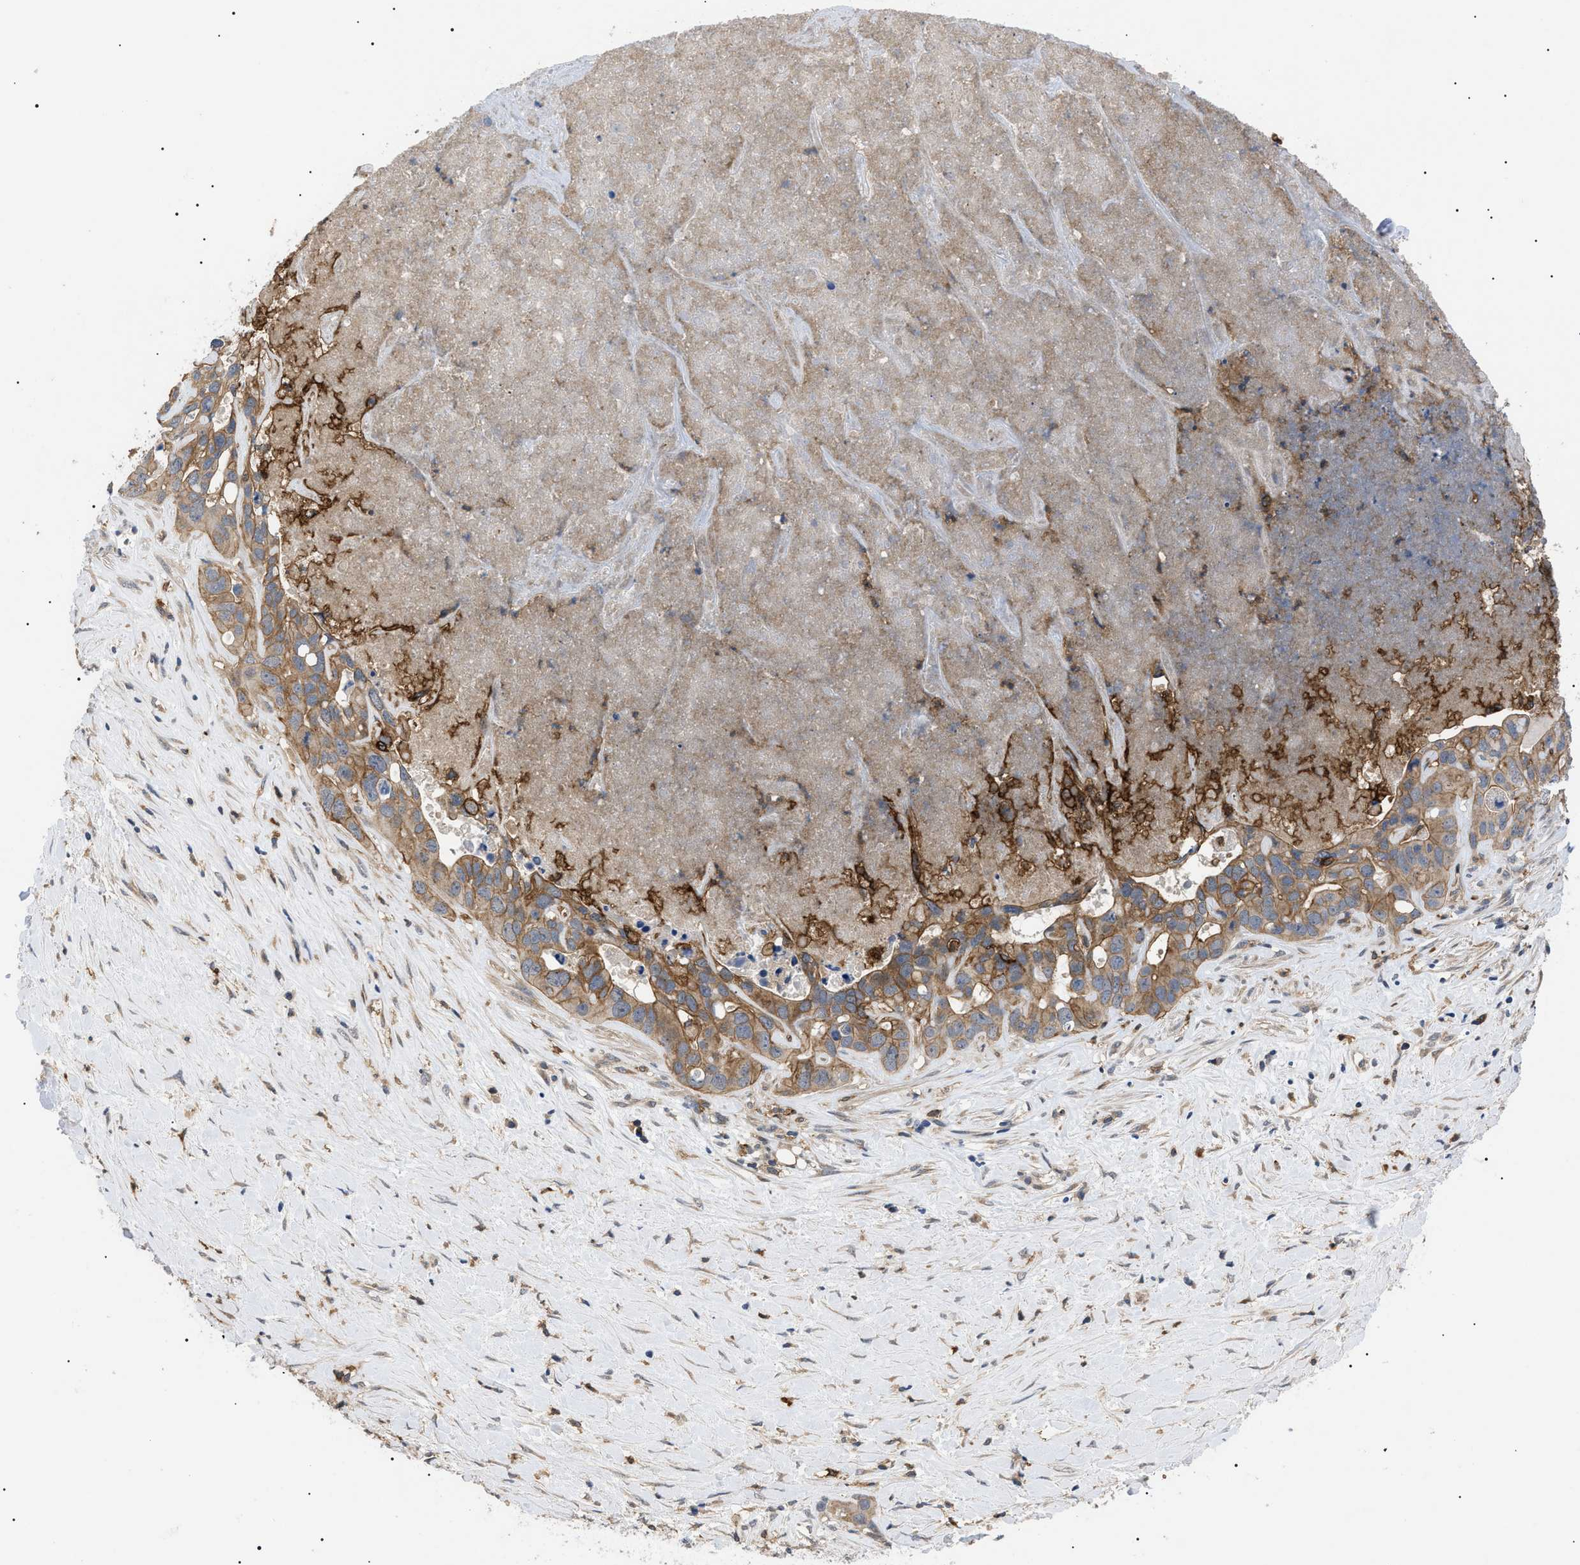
{"staining": {"intensity": "moderate", "quantity": ">75%", "location": "cytoplasmic/membranous"}, "tissue": "liver cancer", "cell_type": "Tumor cells", "image_type": "cancer", "snomed": [{"axis": "morphology", "description": "Cholangiocarcinoma"}, {"axis": "topography", "description": "Liver"}], "caption": "An image showing moderate cytoplasmic/membranous expression in about >75% of tumor cells in liver cancer (cholangiocarcinoma), as visualized by brown immunohistochemical staining.", "gene": "CD300A", "patient": {"sex": "female", "age": 65}}